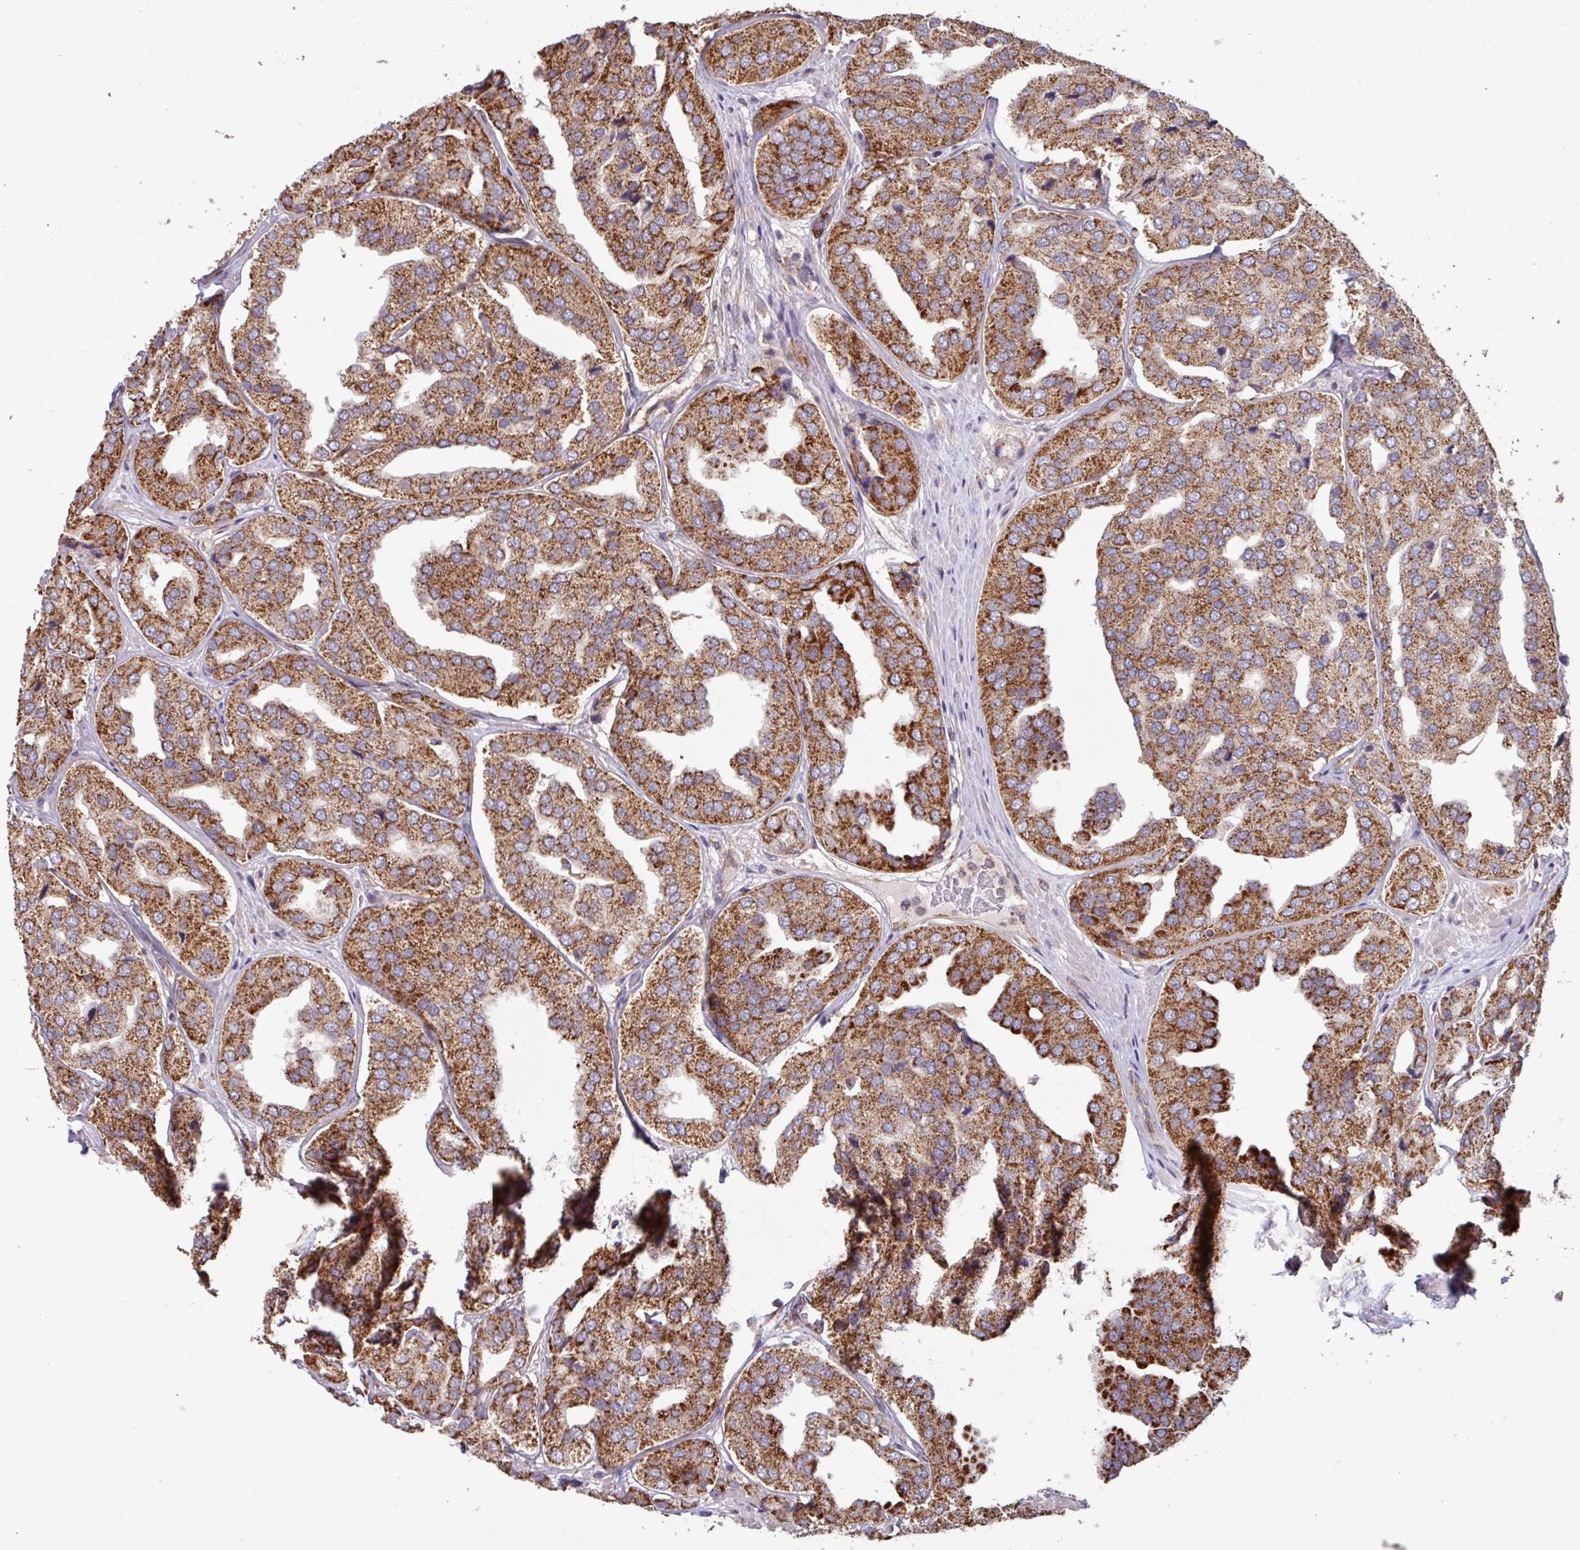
{"staining": {"intensity": "strong", "quantity": ">75%", "location": "cytoplasmic/membranous"}, "tissue": "prostate cancer", "cell_type": "Tumor cells", "image_type": "cancer", "snomed": [{"axis": "morphology", "description": "Adenocarcinoma, High grade"}, {"axis": "topography", "description": "Prostate"}], "caption": "Immunohistochemistry (IHC) staining of prostate adenocarcinoma (high-grade), which shows high levels of strong cytoplasmic/membranous staining in about >75% of tumor cells indicating strong cytoplasmic/membranous protein expression. The staining was performed using DAB (3,3'-diaminobenzidine) (brown) for protein detection and nuclei were counterstained in hematoxylin (blue).", "gene": "COX7C", "patient": {"sex": "male", "age": 63}}